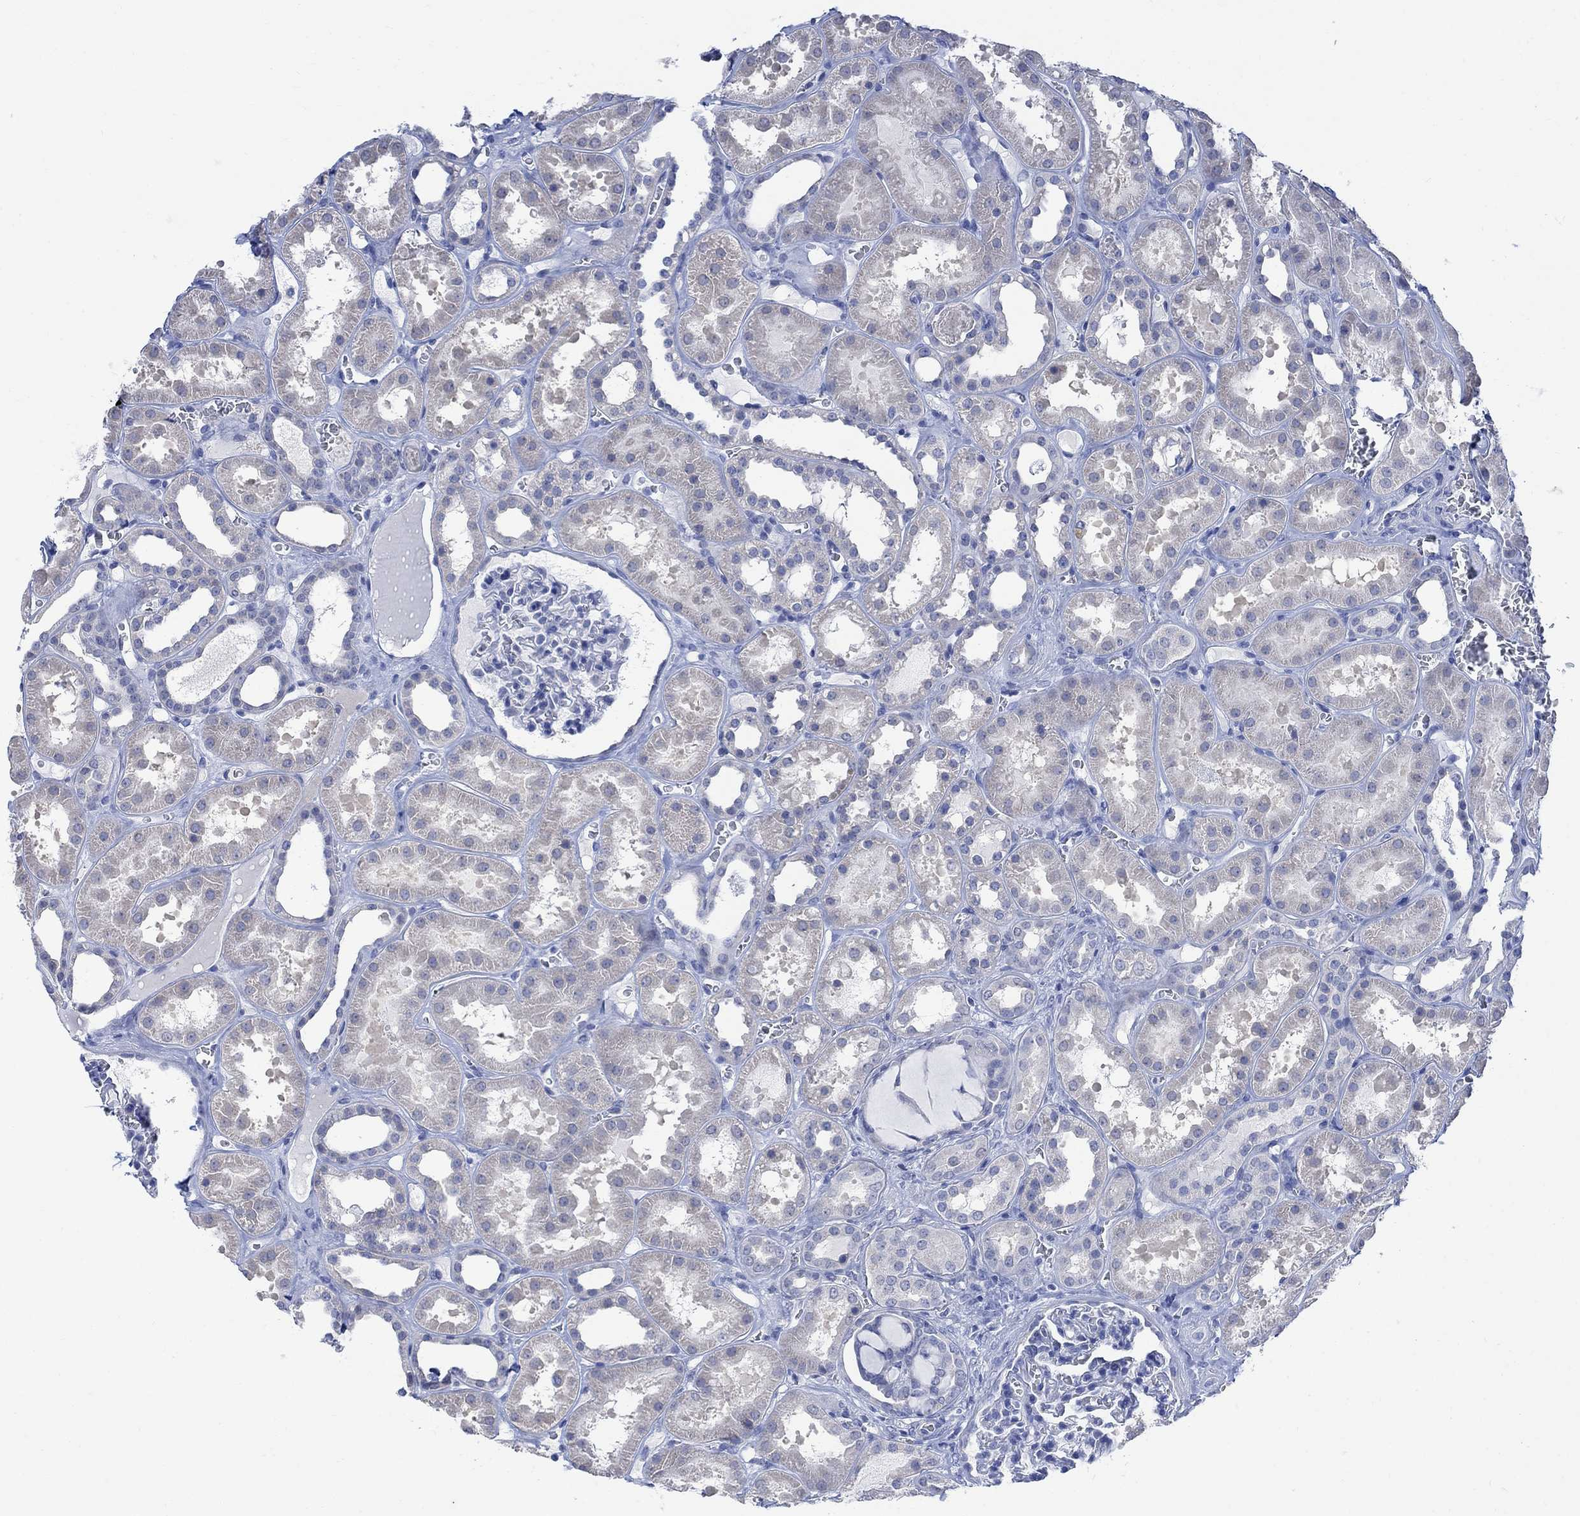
{"staining": {"intensity": "negative", "quantity": "none", "location": "none"}, "tissue": "kidney", "cell_type": "Cells in glomeruli", "image_type": "normal", "snomed": [{"axis": "morphology", "description": "Normal tissue, NOS"}, {"axis": "topography", "description": "Kidney"}], "caption": "This is an immunohistochemistry histopathology image of unremarkable kidney. There is no expression in cells in glomeruli.", "gene": "FBP2", "patient": {"sex": "female", "age": 41}}